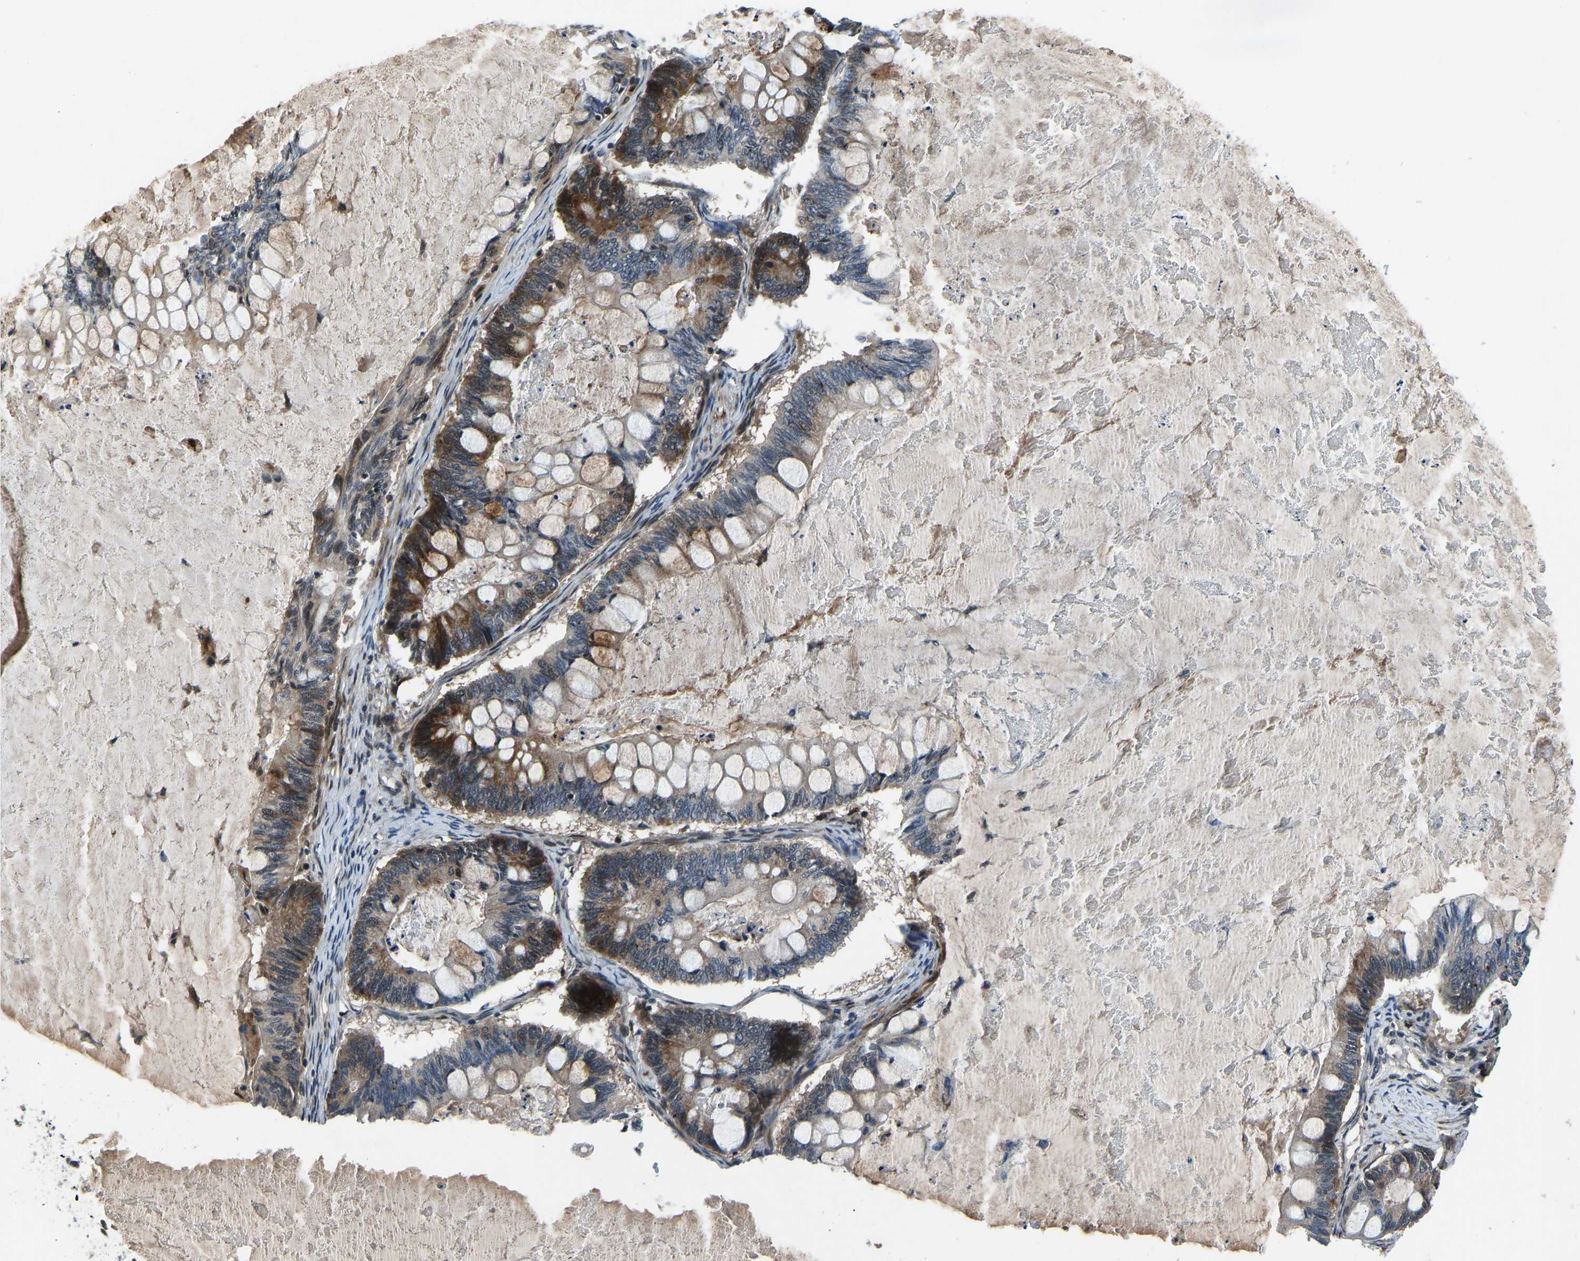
{"staining": {"intensity": "moderate", "quantity": ">75%", "location": "cytoplasmic/membranous"}, "tissue": "ovarian cancer", "cell_type": "Tumor cells", "image_type": "cancer", "snomed": [{"axis": "morphology", "description": "Cystadenocarcinoma, mucinous, NOS"}, {"axis": "topography", "description": "Ovary"}], "caption": "Tumor cells reveal medium levels of moderate cytoplasmic/membranous expression in approximately >75% of cells in human ovarian cancer (mucinous cystadenocarcinoma).", "gene": "RLIM", "patient": {"sex": "female", "age": 61}}